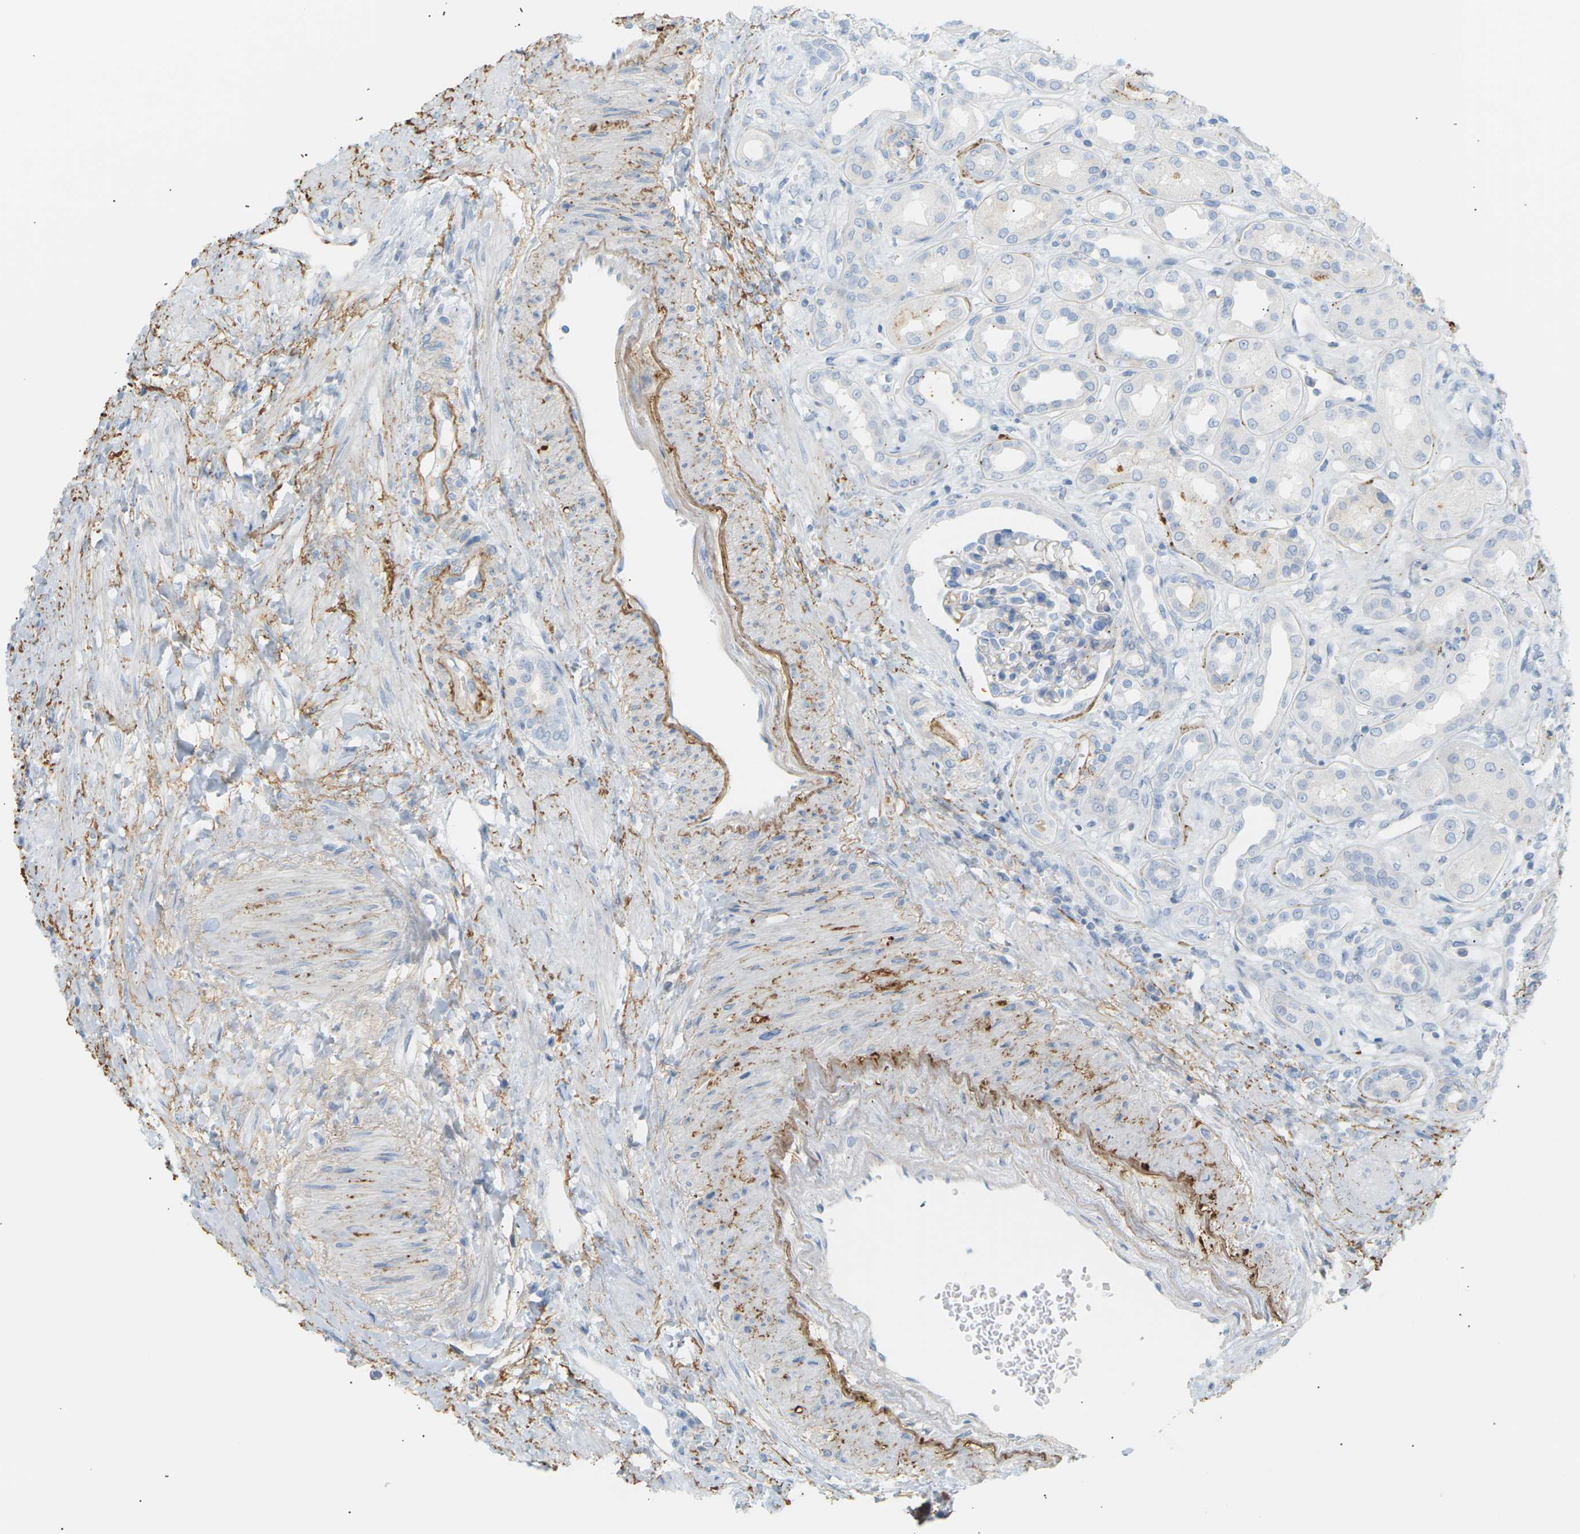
{"staining": {"intensity": "negative", "quantity": "none", "location": "none"}, "tissue": "kidney", "cell_type": "Cells in glomeruli", "image_type": "normal", "snomed": [{"axis": "morphology", "description": "Normal tissue, NOS"}, {"axis": "topography", "description": "Kidney"}], "caption": "Cells in glomeruli are negative for protein expression in unremarkable human kidney. (DAB IHC with hematoxylin counter stain).", "gene": "CLU", "patient": {"sex": "male", "age": 59}}